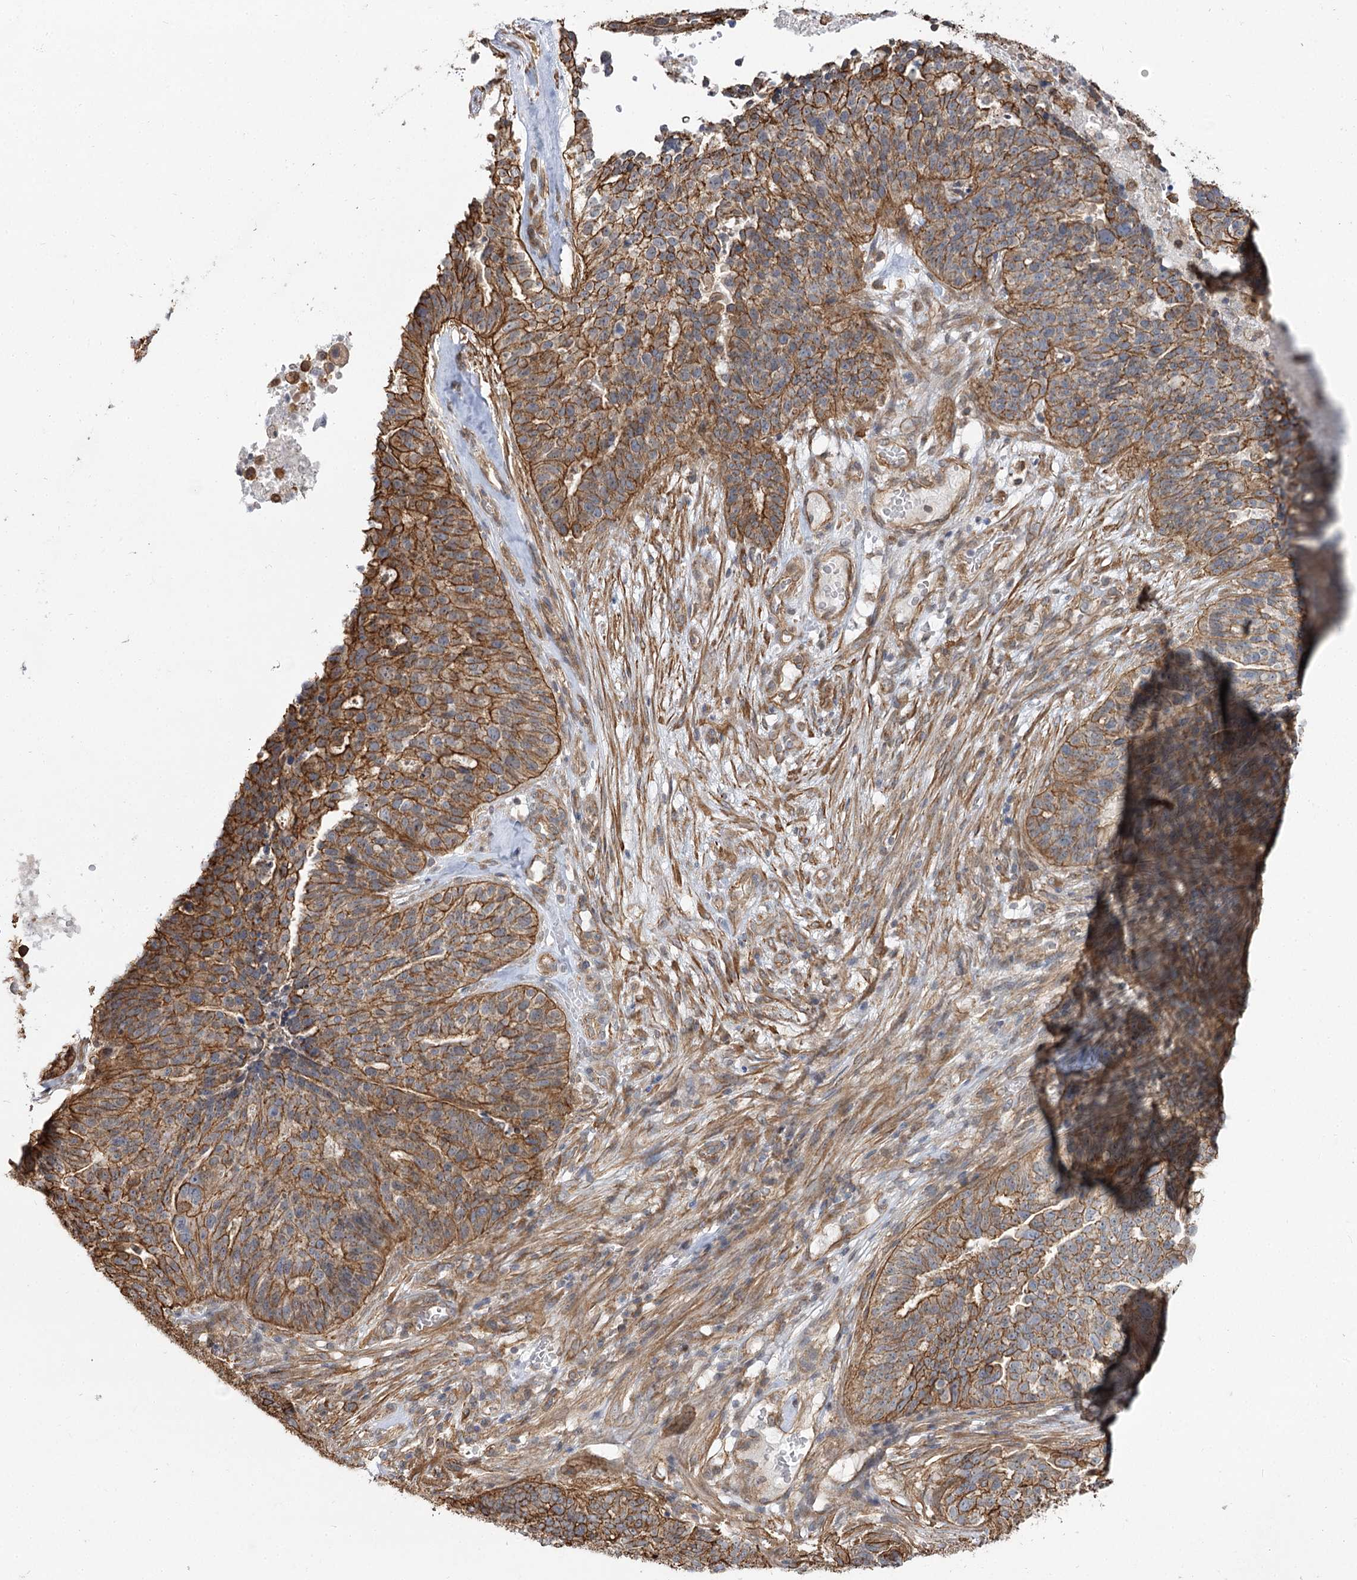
{"staining": {"intensity": "moderate", "quantity": ">75%", "location": "cytoplasmic/membranous"}, "tissue": "ovarian cancer", "cell_type": "Tumor cells", "image_type": "cancer", "snomed": [{"axis": "morphology", "description": "Cystadenocarcinoma, serous, NOS"}, {"axis": "topography", "description": "Ovary"}], "caption": "Serous cystadenocarcinoma (ovarian) stained with a brown dye reveals moderate cytoplasmic/membranous positive staining in about >75% of tumor cells.", "gene": "SH3BP5L", "patient": {"sex": "female", "age": 59}}